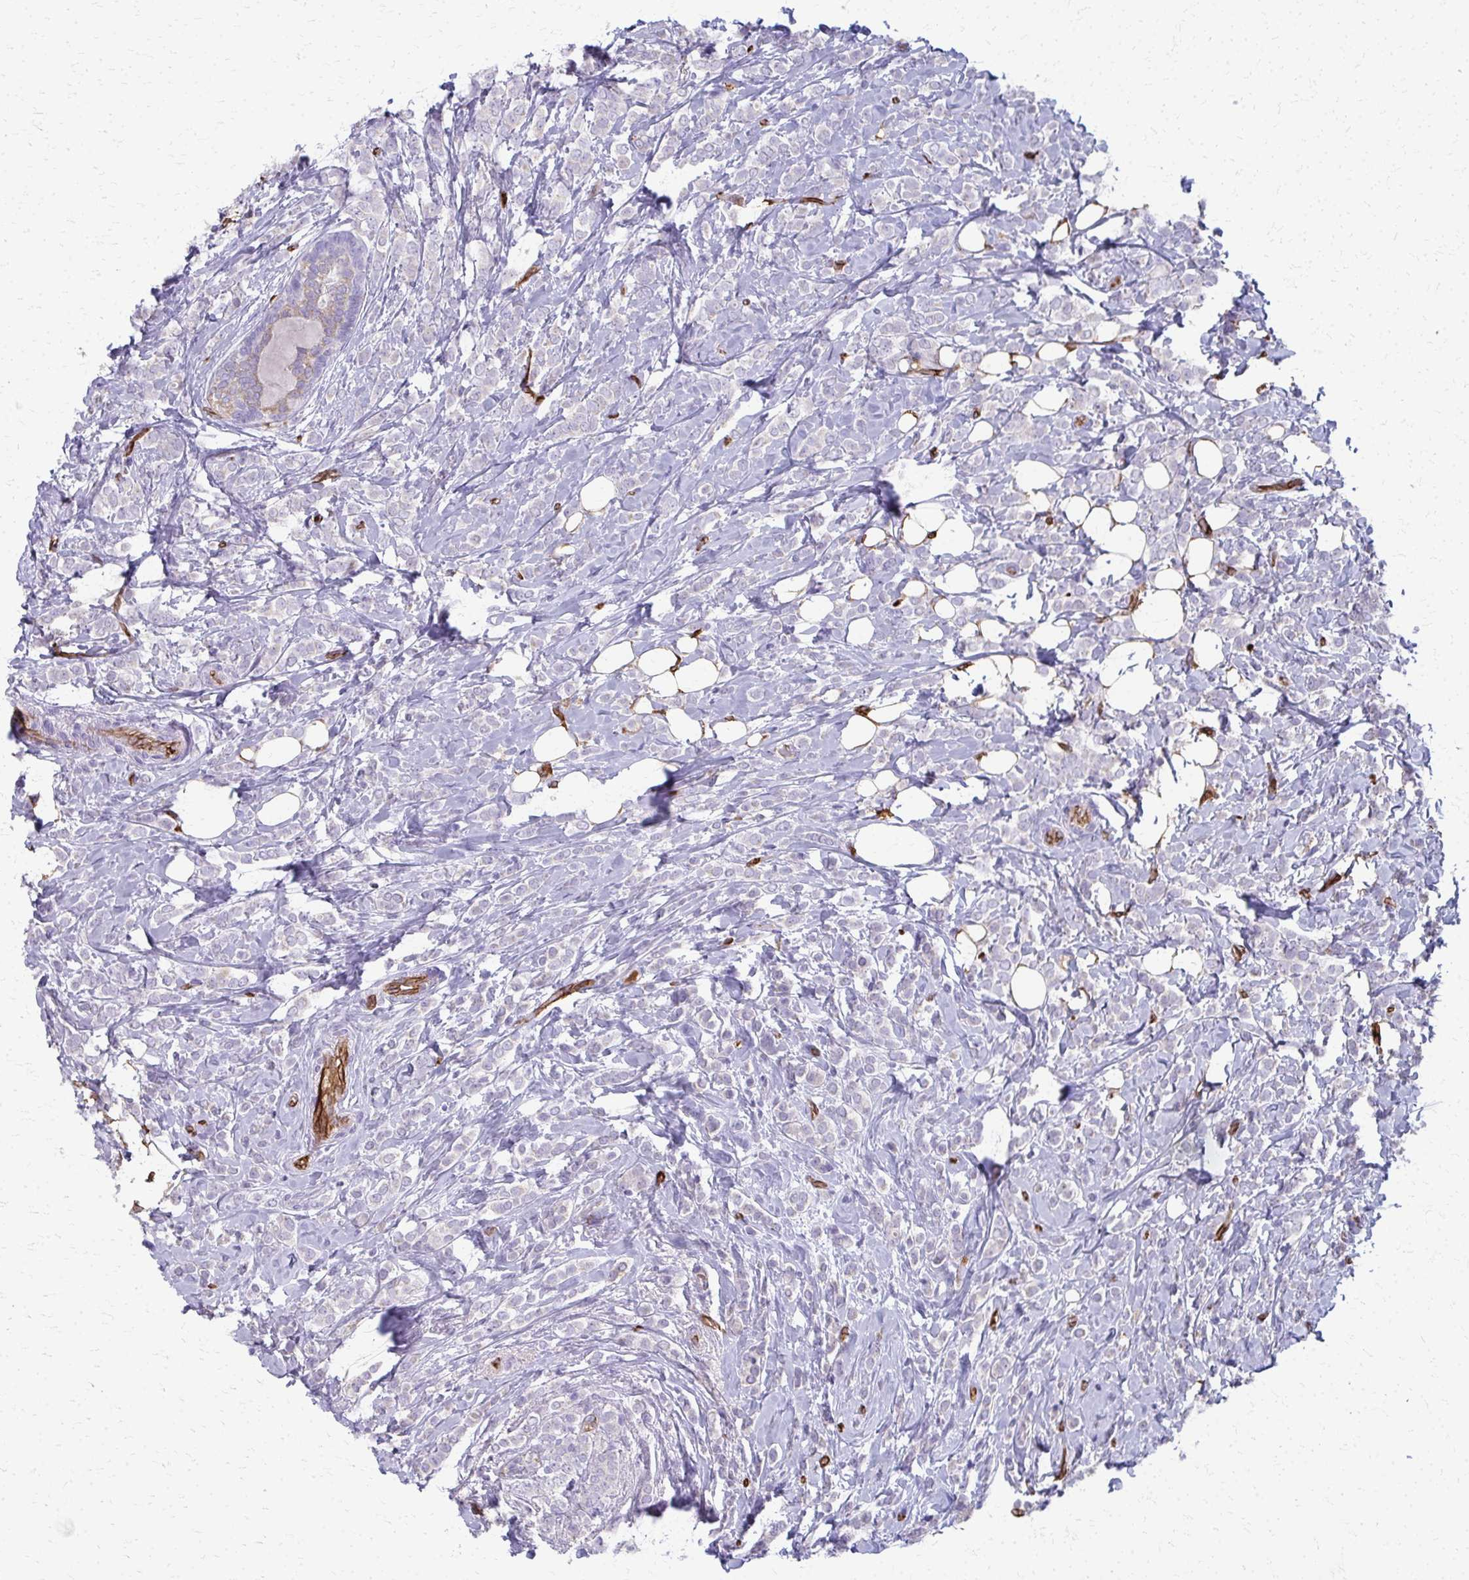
{"staining": {"intensity": "negative", "quantity": "none", "location": "none"}, "tissue": "breast cancer", "cell_type": "Tumor cells", "image_type": "cancer", "snomed": [{"axis": "morphology", "description": "Lobular carcinoma"}, {"axis": "topography", "description": "Breast"}], "caption": "An IHC photomicrograph of breast lobular carcinoma is shown. There is no staining in tumor cells of breast lobular carcinoma. (Immunohistochemistry, brightfield microscopy, high magnification).", "gene": "ADIPOQ", "patient": {"sex": "female", "age": 49}}